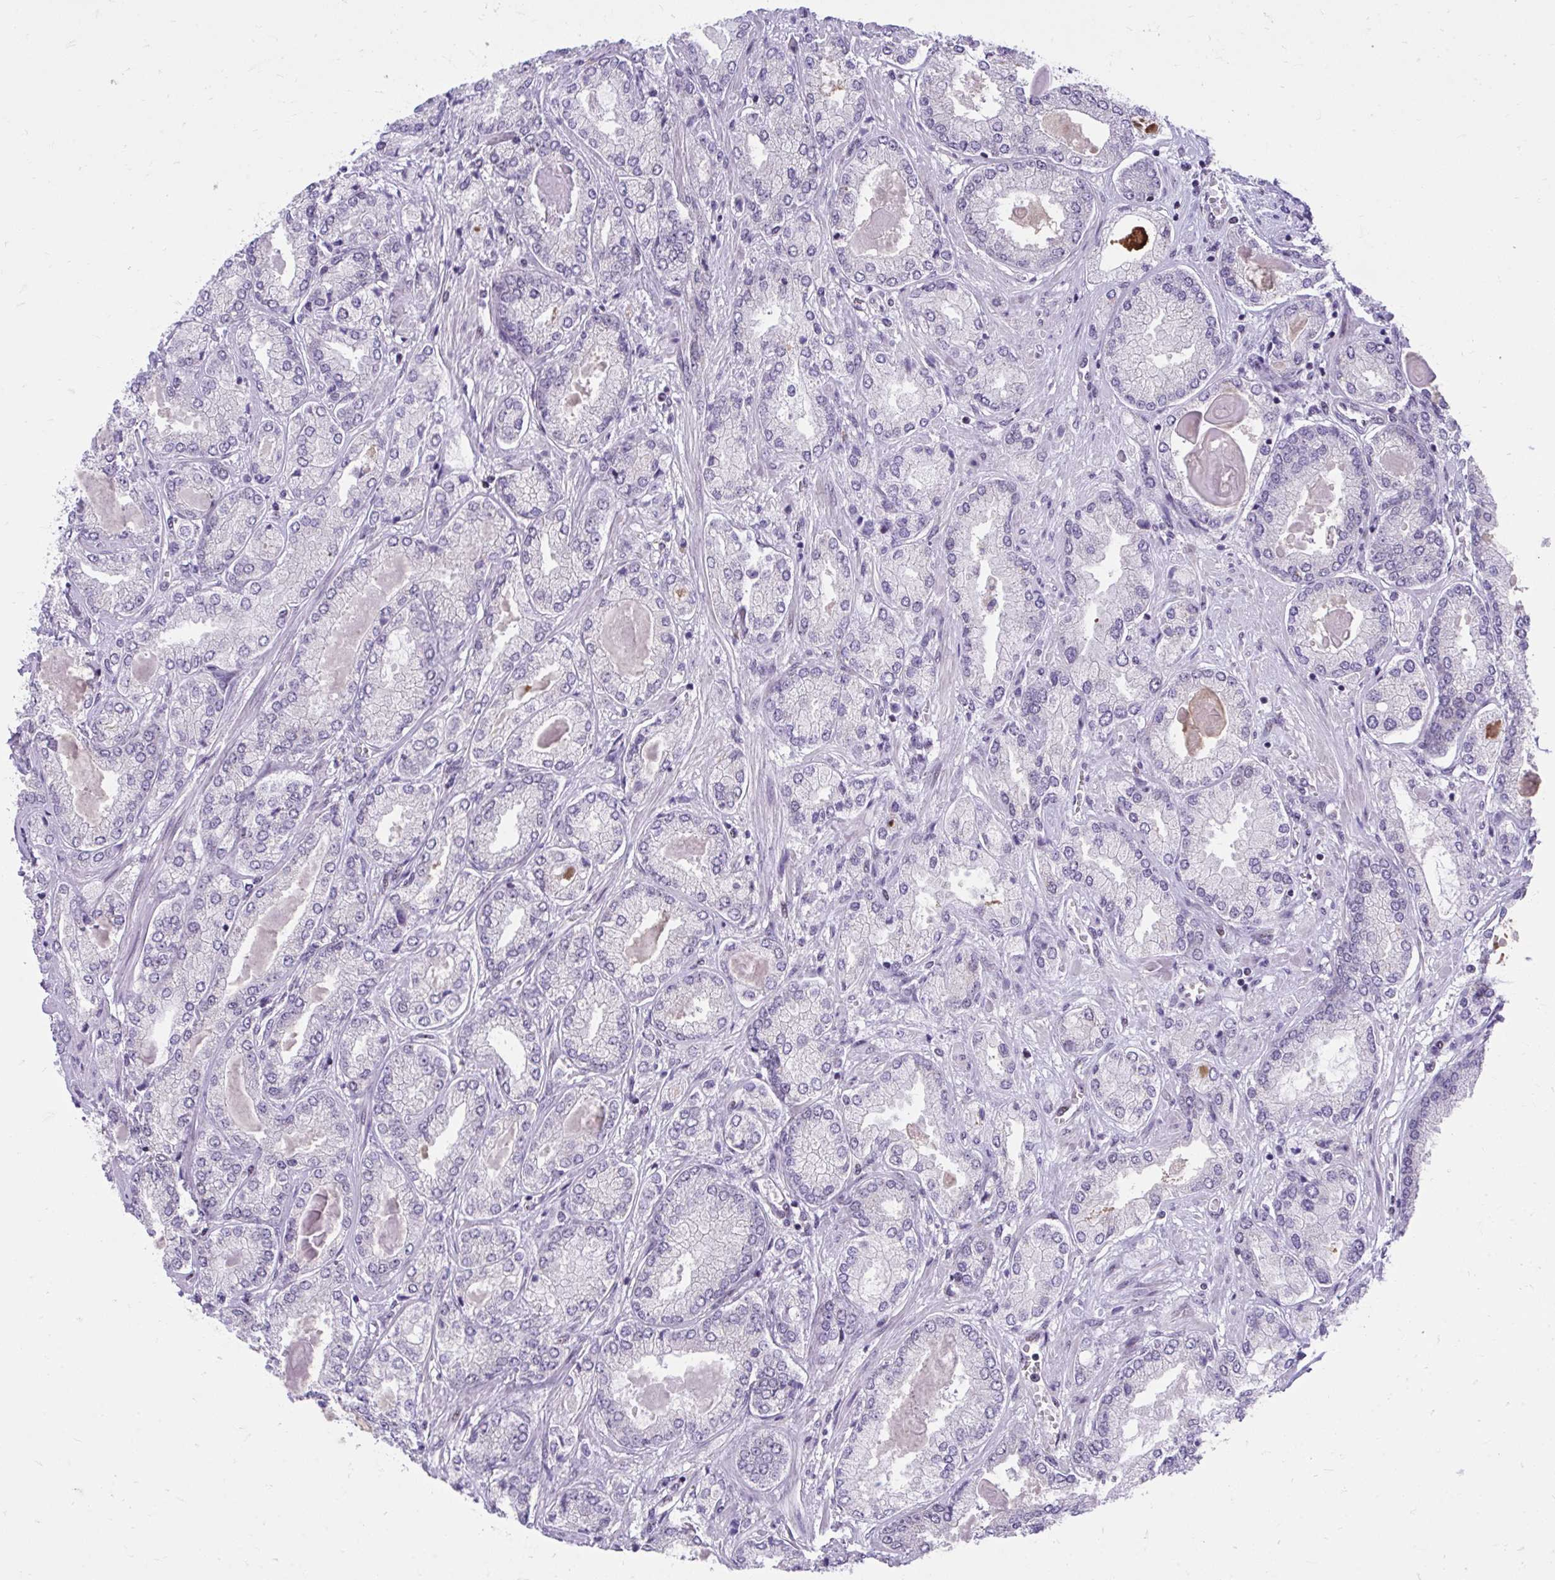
{"staining": {"intensity": "negative", "quantity": "none", "location": "none"}, "tissue": "prostate cancer", "cell_type": "Tumor cells", "image_type": "cancer", "snomed": [{"axis": "morphology", "description": "Adenocarcinoma, High grade"}, {"axis": "topography", "description": "Prostate"}], "caption": "Immunohistochemical staining of human prostate cancer (high-grade adenocarcinoma) displays no significant expression in tumor cells.", "gene": "HOXA4", "patient": {"sex": "male", "age": 68}}